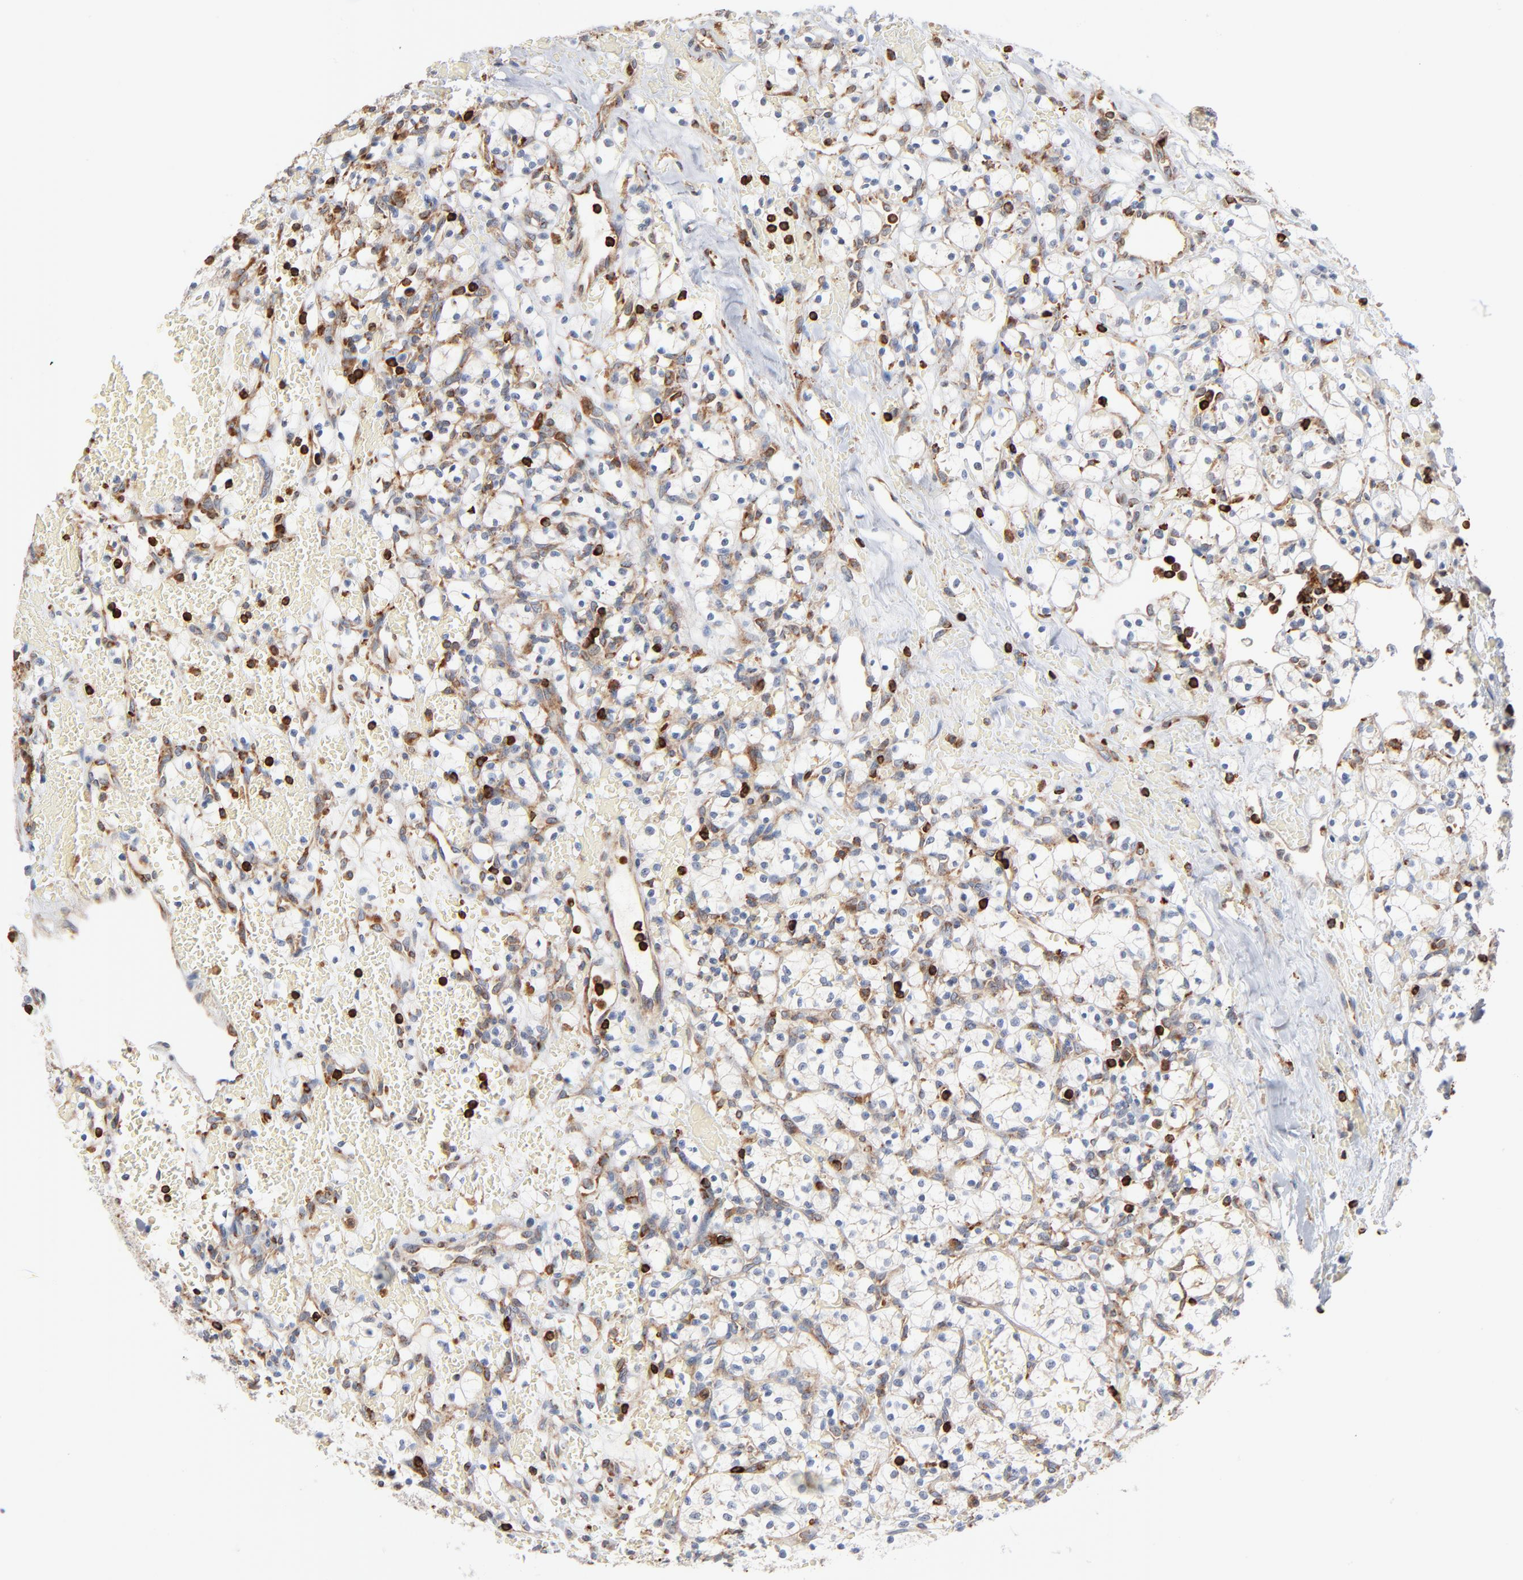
{"staining": {"intensity": "negative", "quantity": "none", "location": "none"}, "tissue": "renal cancer", "cell_type": "Tumor cells", "image_type": "cancer", "snomed": [{"axis": "morphology", "description": "Adenocarcinoma, NOS"}, {"axis": "topography", "description": "Kidney"}], "caption": "Adenocarcinoma (renal) was stained to show a protein in brown. There is no significant staining in tumor cells.", "gene": "SH3KBP1", "patient": {"sex": "female", "age": 60}}